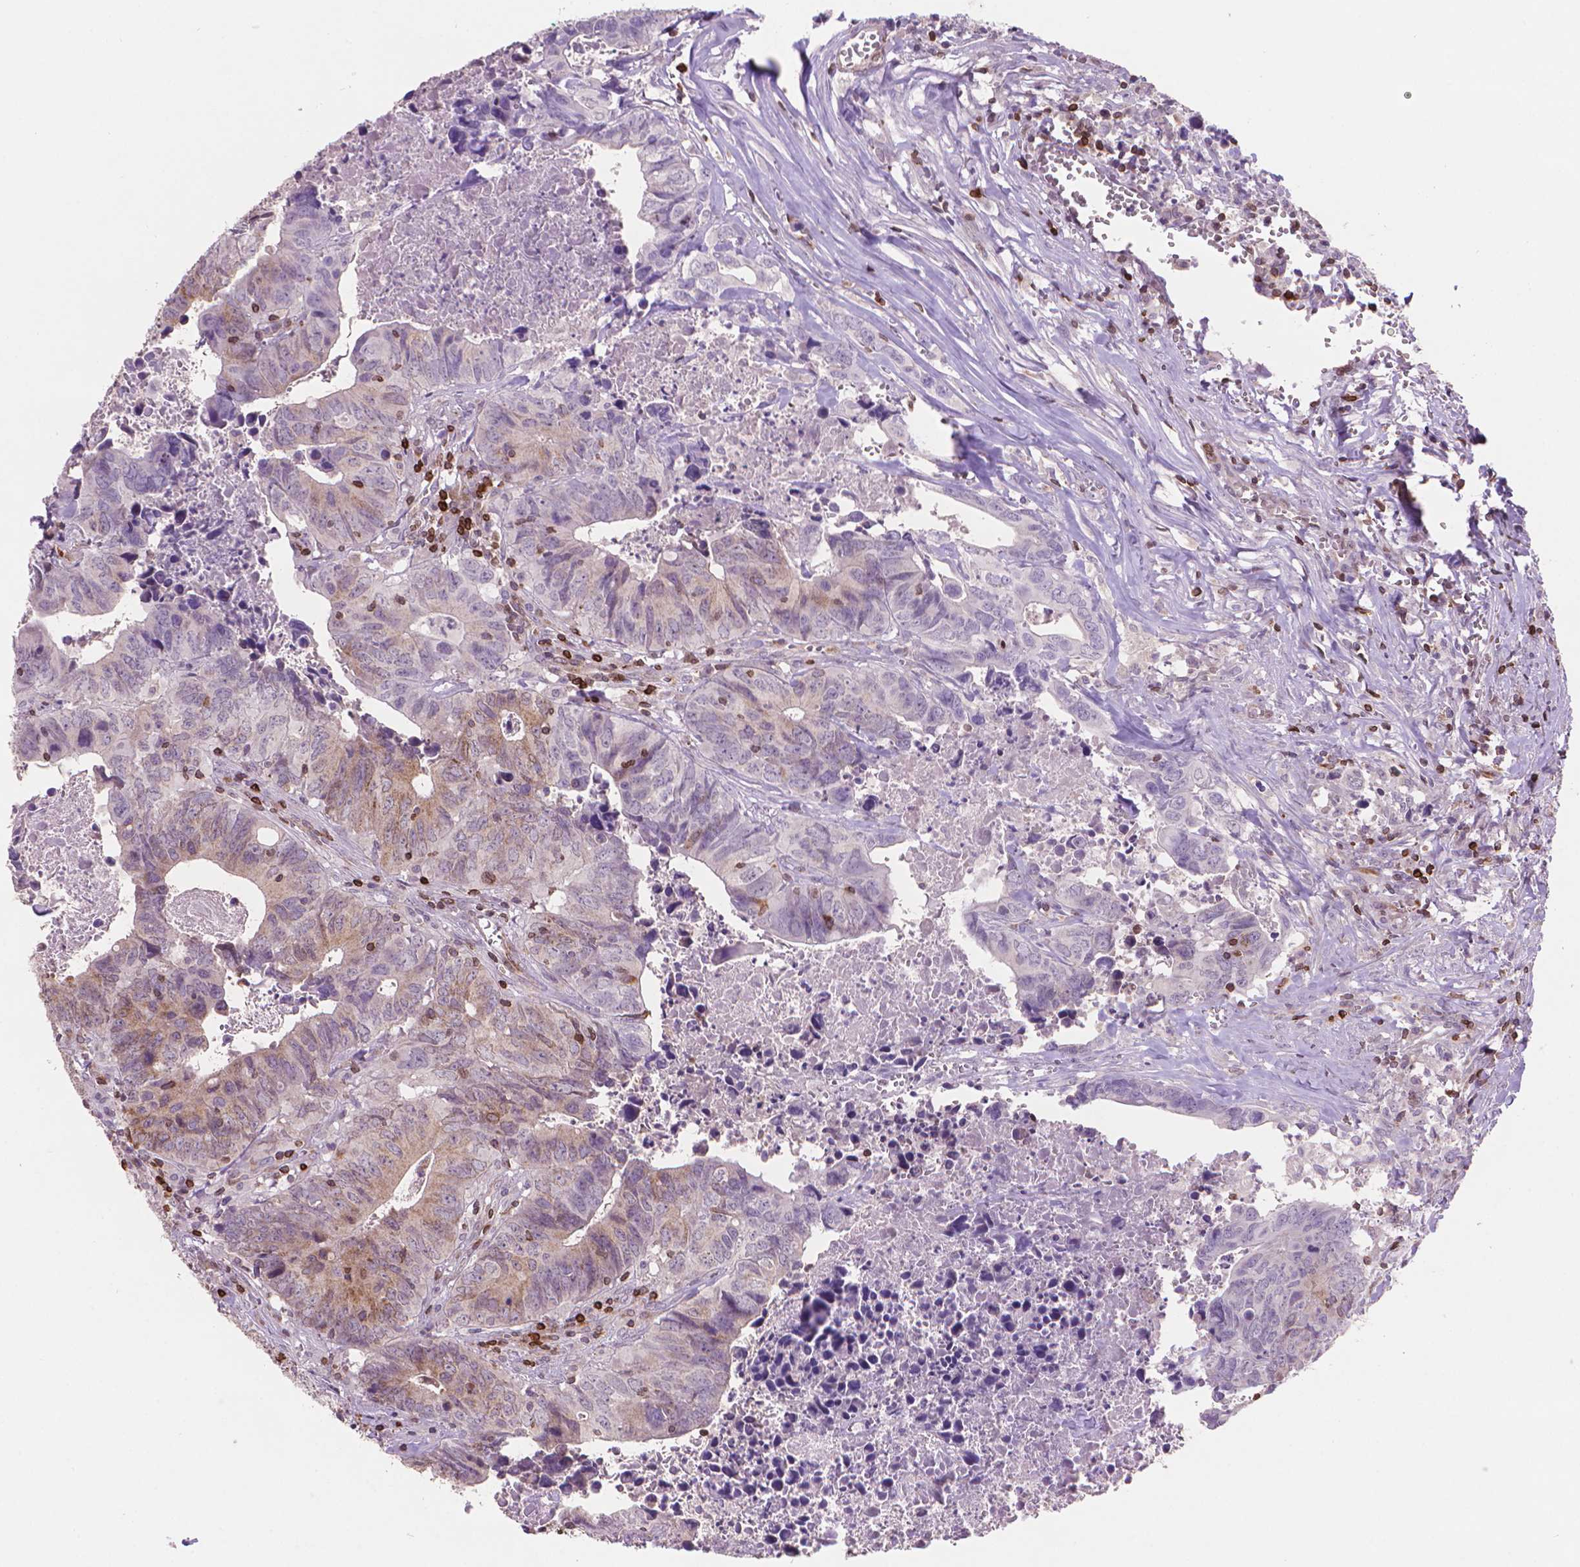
{"staining": {"intensity": "weak", "quantity": "25%-75%", "location": "cytoplasmic/membranous"}, "tissue": "colorectal cancer", "cell_type": "Tumor cells", "image_type": "cancer", "snomed": [{"axis": "morphology", "description": "Adenocarcinoma, NOS"}, {"axis": "topography", "description": "Colon"}], "caption": "The micrograph demonstrates staining of colorectal cancer (adenocarcinoma), revealing weak cytoplasmic/membranous protein staining (brown color) within tumor cells. The staining is performed using DAB brown chromogen to label protein expression. The nuclei are counter-stained blue using hematoxylin.", "gene": "BCL2", "patient": {"sex": "female", "age": 82}}